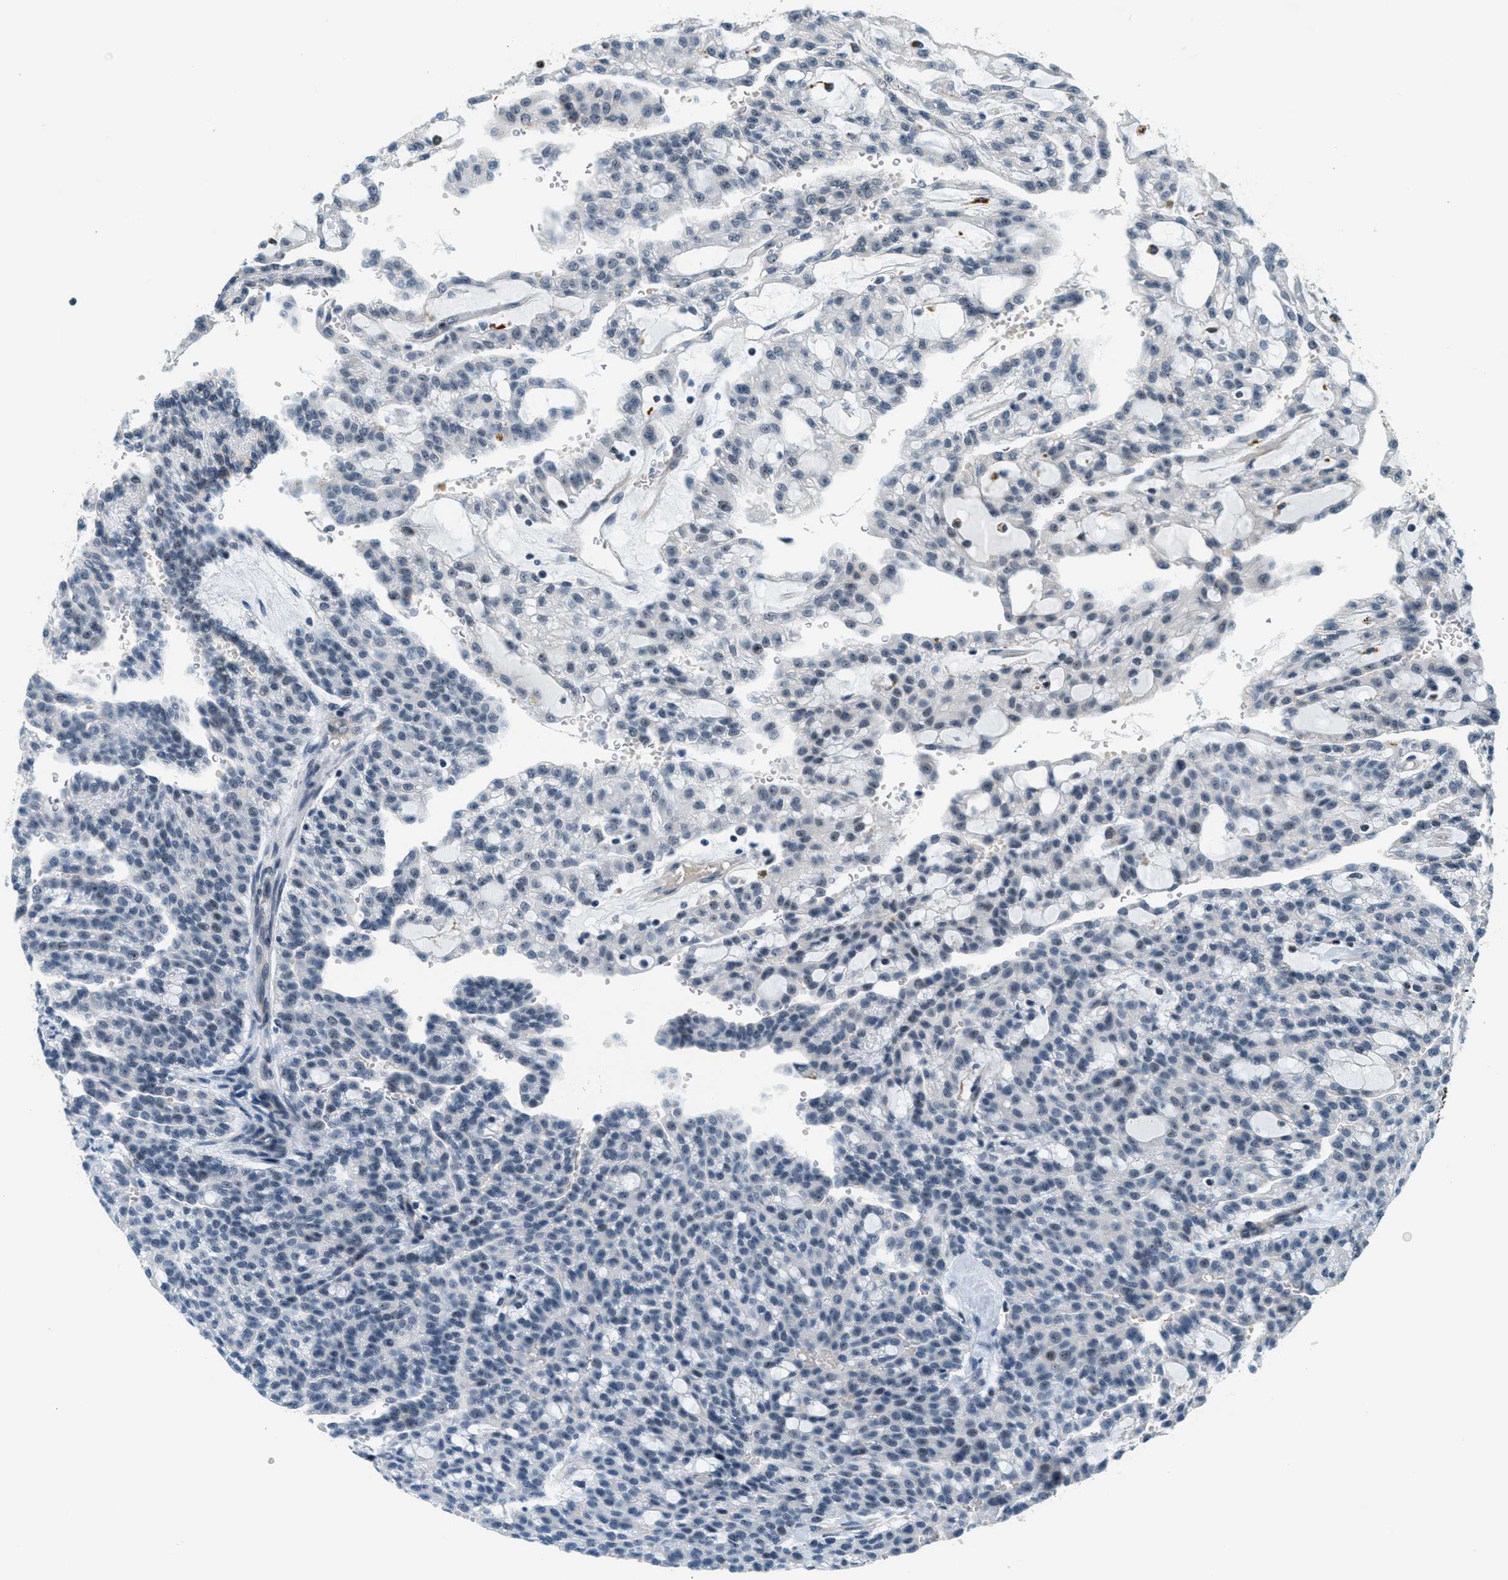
{"staining": {"intensity": "negative", "quantity": "none", "location": "none"}, "tissue": "renal cancer", "cell_type": "Tumor cells", "image_type": "cancer", "snomed": [{"axis": "morphology", "description": "Adenocarcinoma, NOS"}, {"axis": "topography", "description": "Kidney"}], "caption": "An immunohistochemistry (IHC) micrograph of adenocarcinoma (renal) is shown. There is no staining in tumor cells of adenocarcinoma (renal).", "gene": "DDX47", "patient": {"sex": "male", "age": 63}}